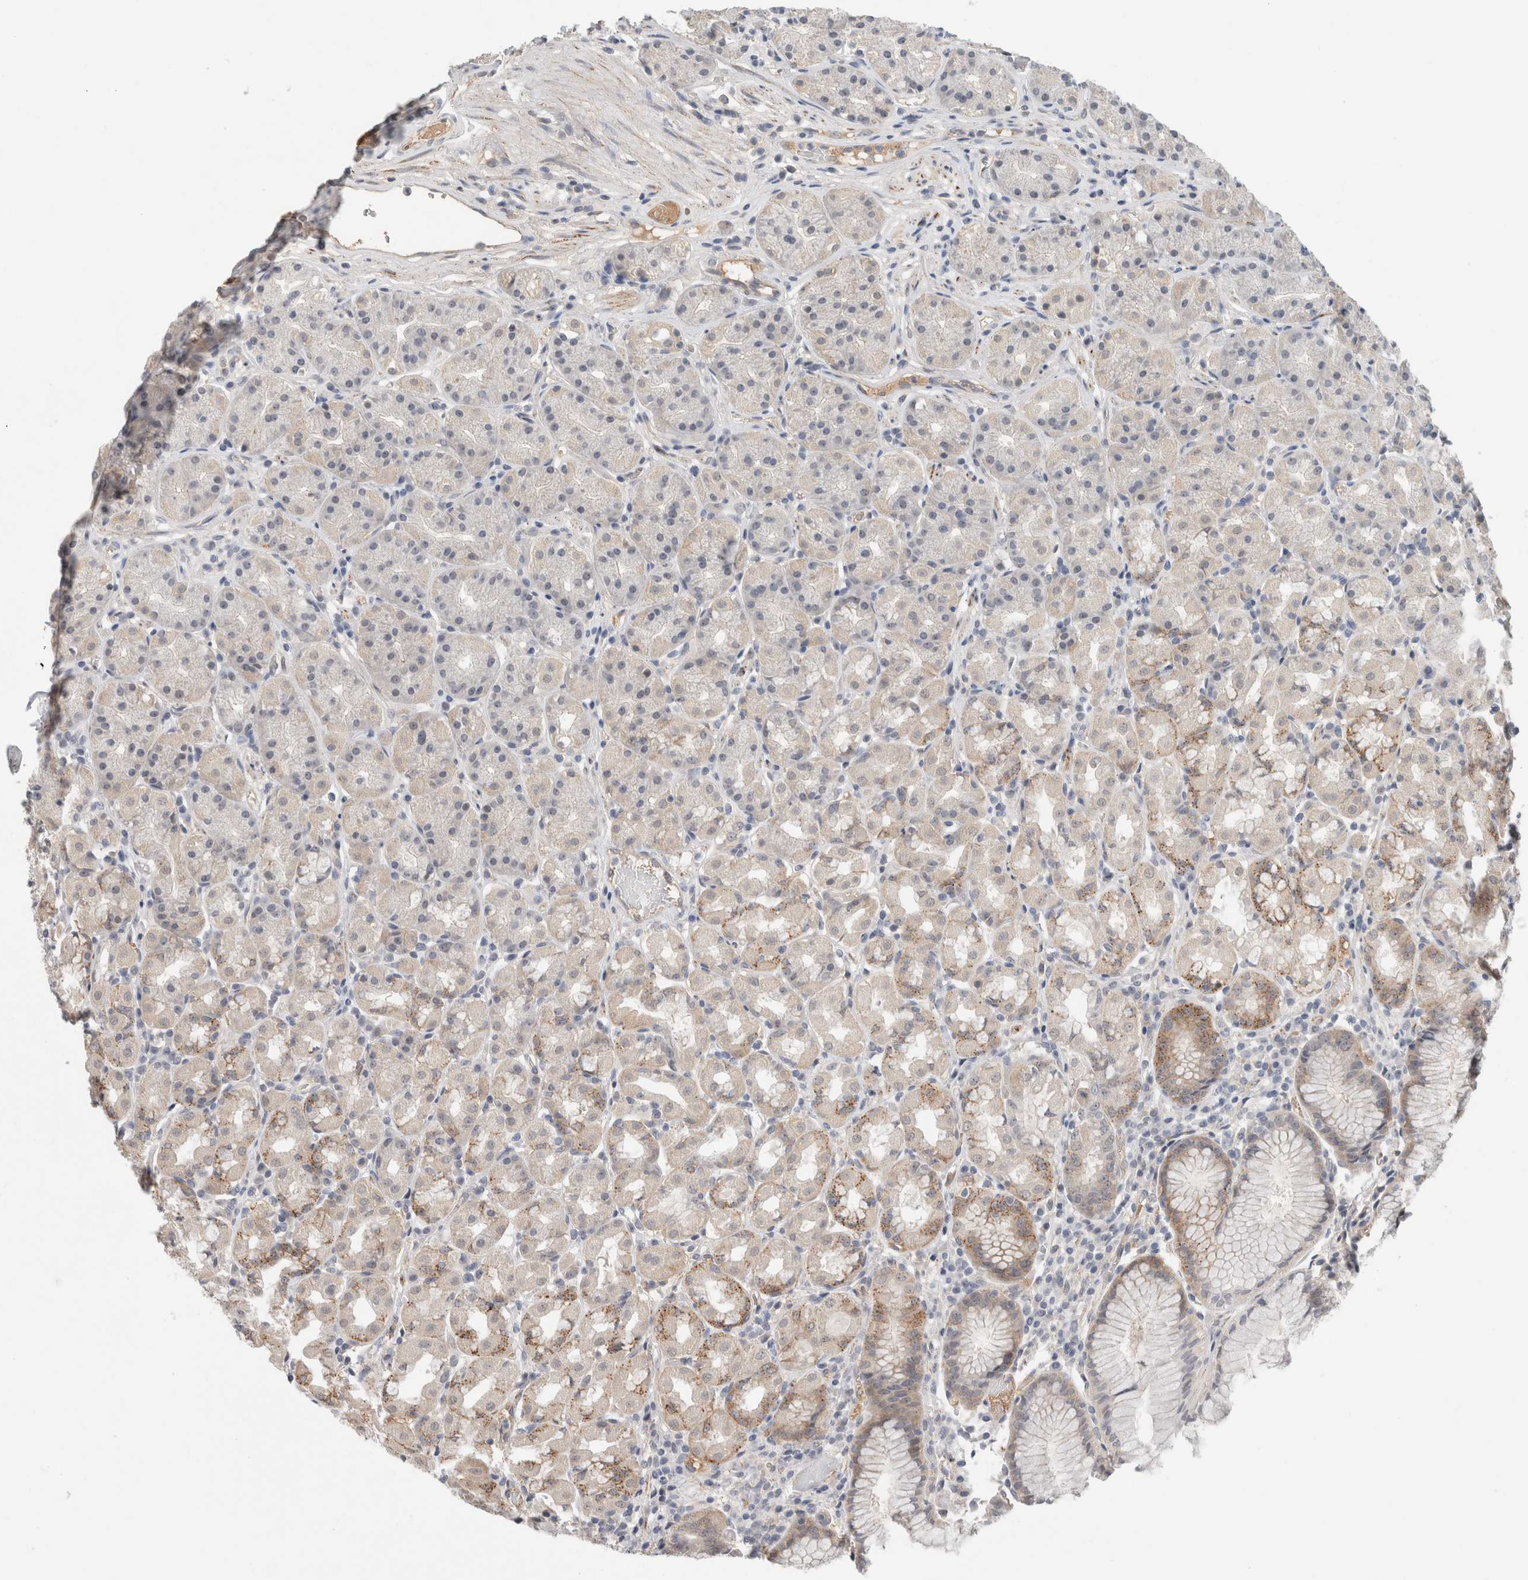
{"staining": {"intensity": "moderate", "quantity": "<25%", "location": "cytoplasmic/membranous"}, "tissue": "stomach", "cell_type": "Glandular cells", "image_type": "normal", "snomed": [{"axis": "morphology", "description": "Normal tissue, NOS"}, {"axis": "topography", "description": "Stomach, lower"}], "caption": "Immunohistochemistry (IHC) of unremarkable stomach demonstrates low levels of moderate cytoplasmic/membranous staining in approximately <25% of glandular cells.", "gene": "HCN3", "patient": {"sex": "female", "age": 56}}